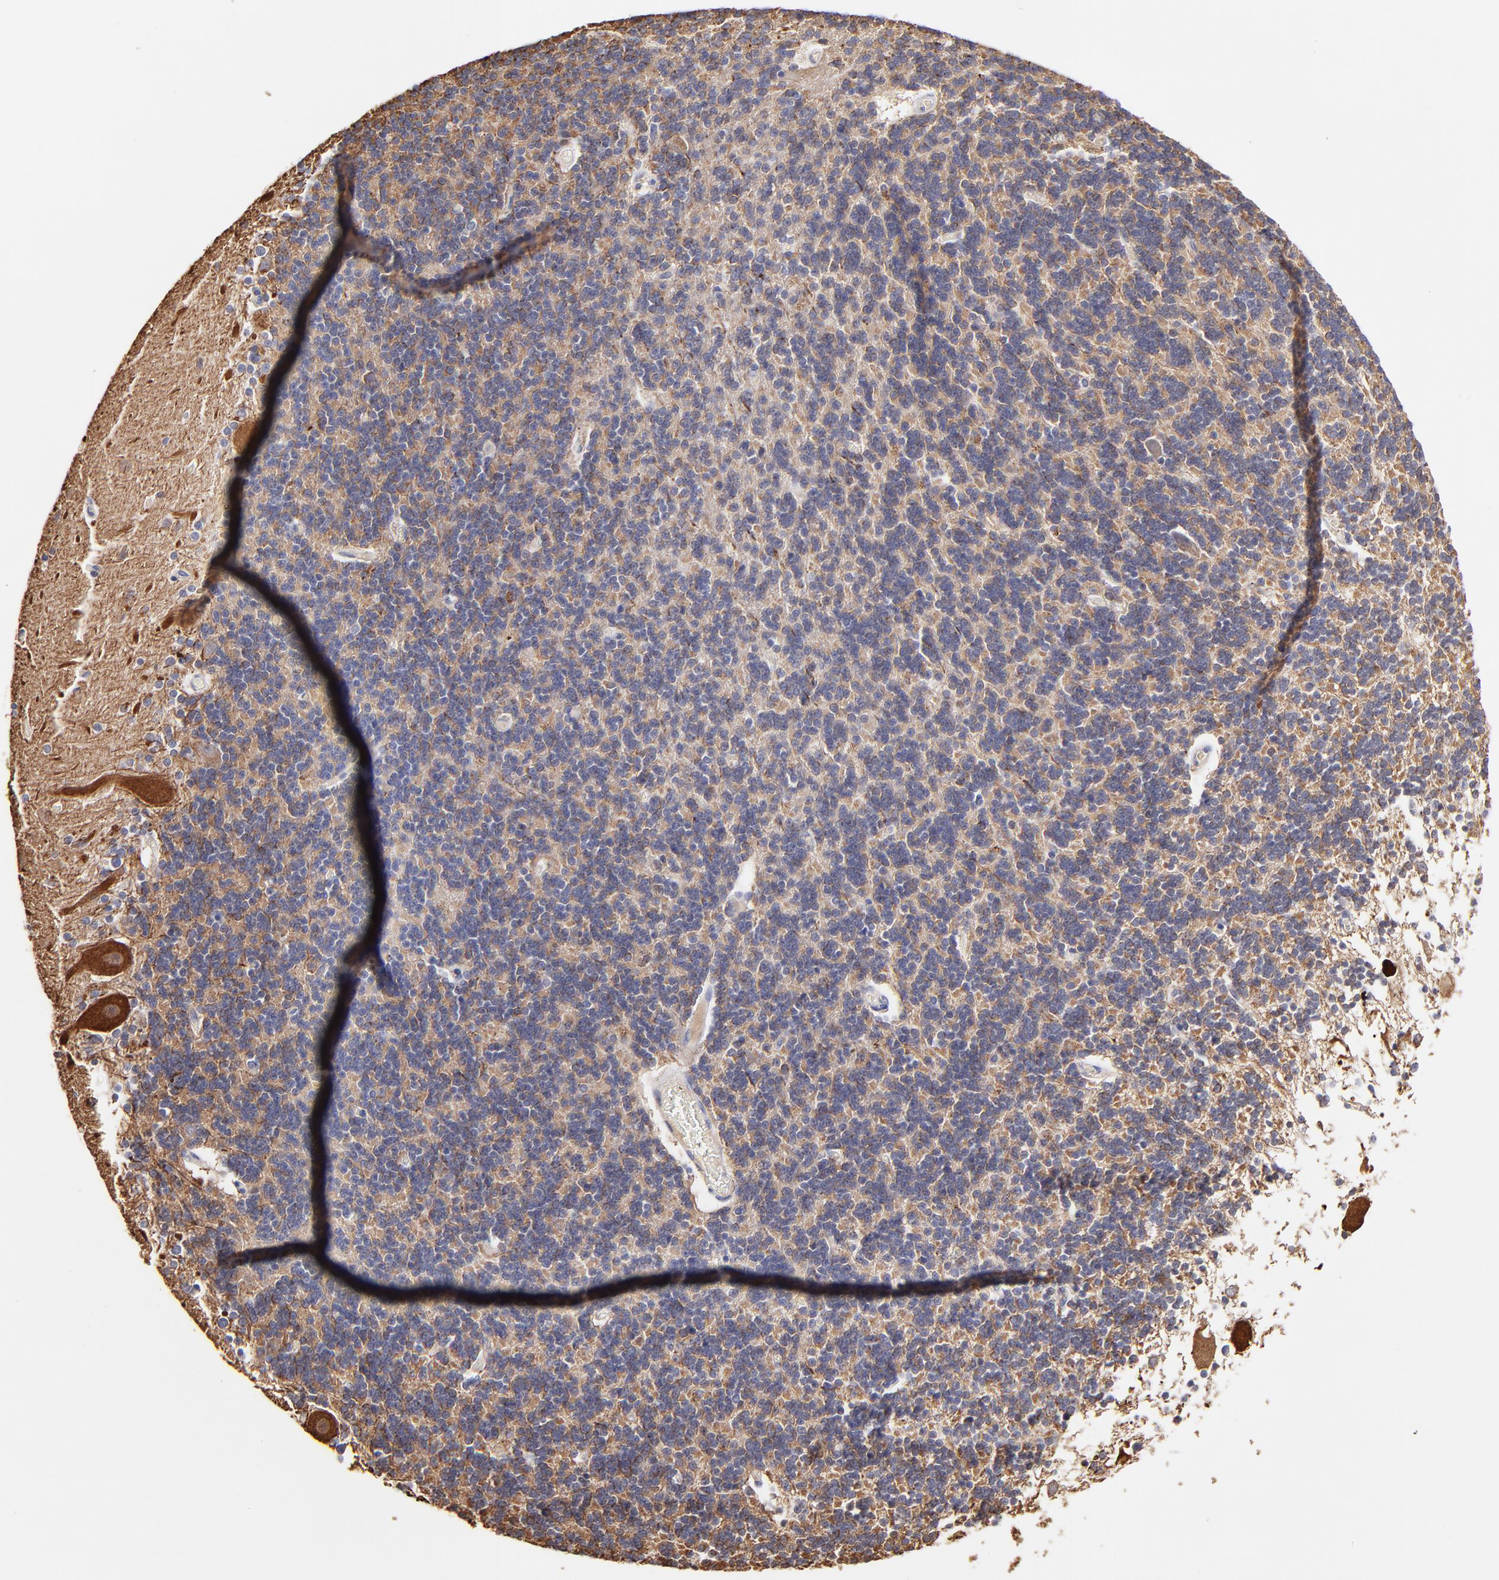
{"staining": {"intensity": "moderate", "quantity": ">75%", "location": "cytoplasmic/membranous"}, "tissue": "cerebellum", "cell_type": "Cells in granular layer", "image_type": "normal", "snomed": [{"axis": "morphology", "description": "Normal tissue, NOS"}, {"axis": "topography", "description": "Cerebellum"}], "caption": "Benign cerebellum demonstrates moderate cytoplasmic/membranous staining in approximately >75% of cells in granular layer The staining is performed using DAB brown chromogen to label protein expression. The nuclei are counter-stained blue using hematoxylin..", "gene": "BTG2", "patient": {"sex": "female", "age": 54}}